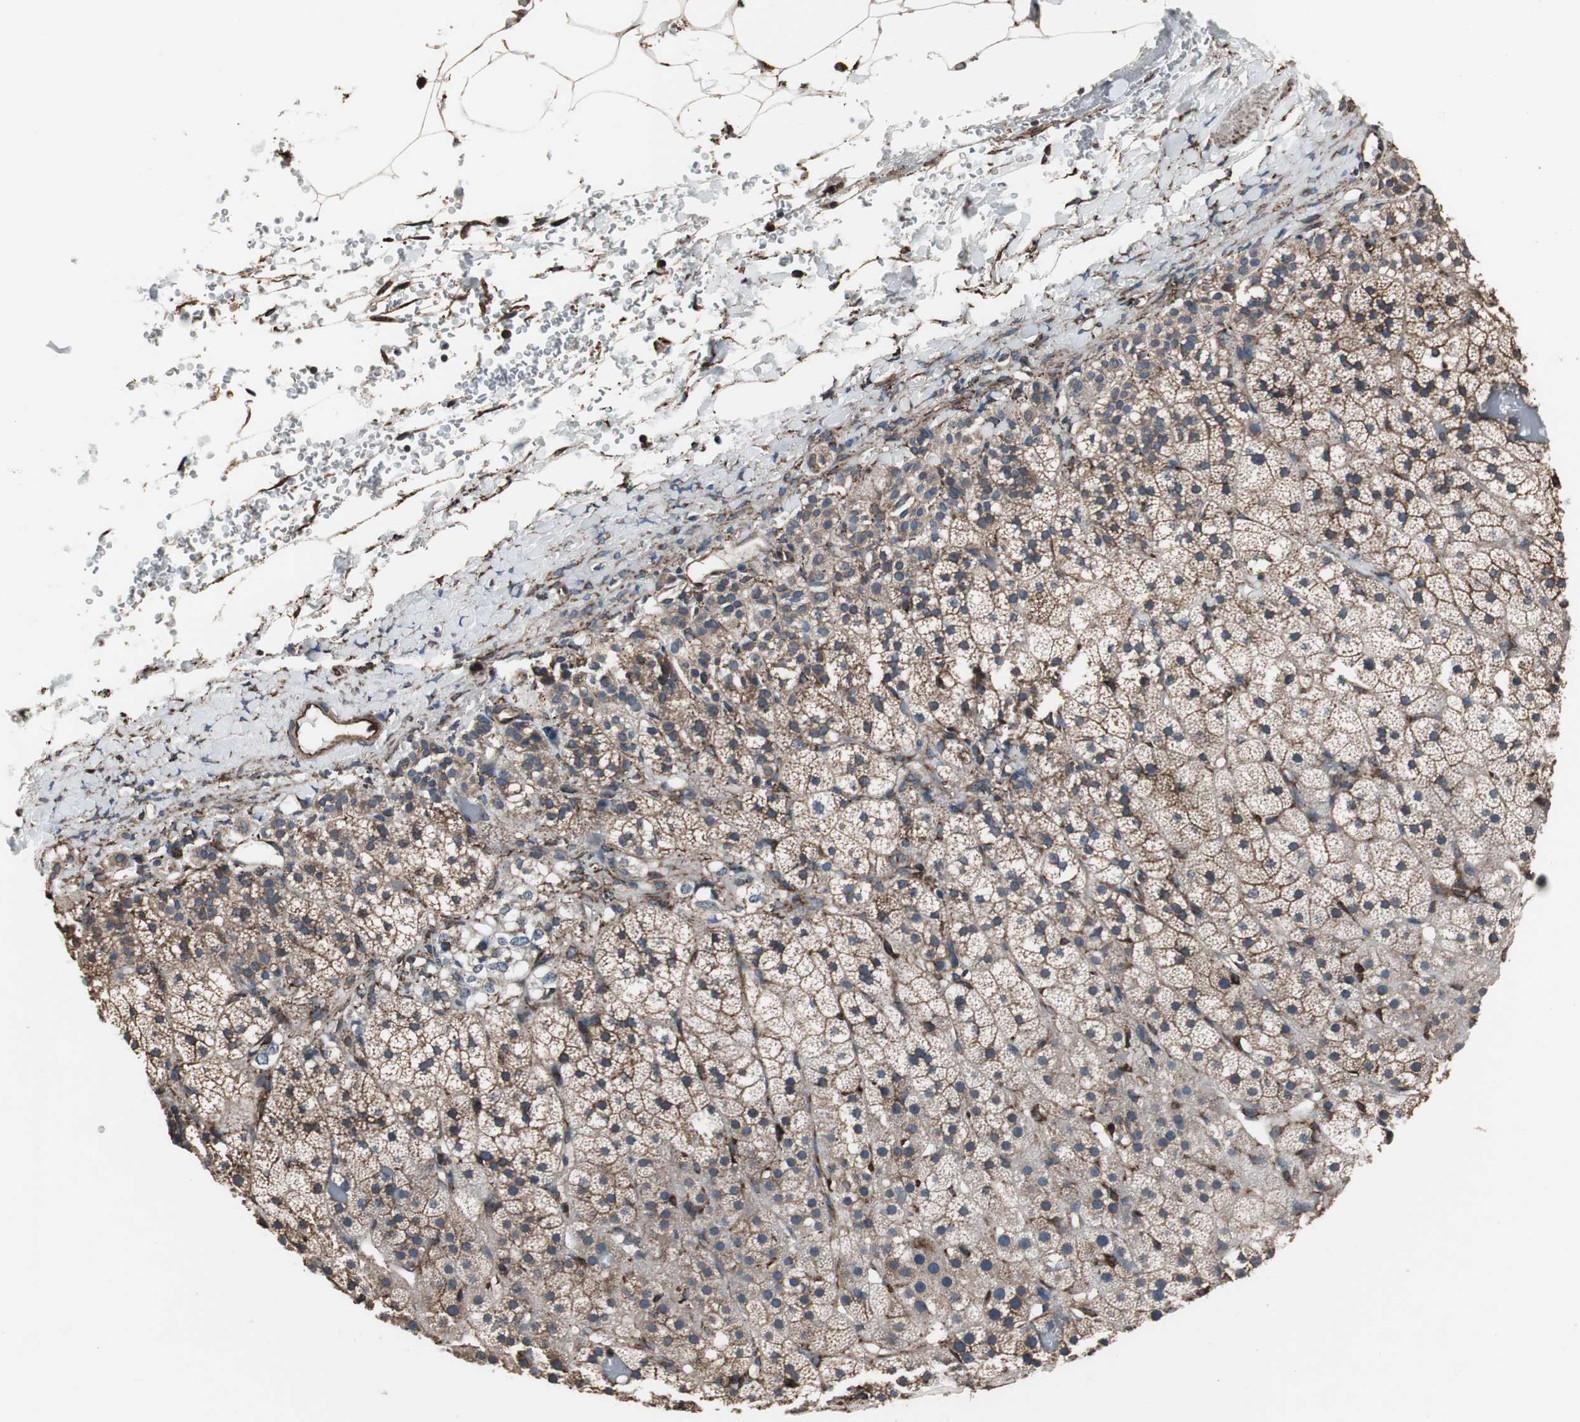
{"staining": {"intensity": "strong", "quantity": ">75%", "location": "cytoplasmic/membranous"}, "tissue": "adrenal gland", "cell_type": "Glandular cells", "image_type": "normal", "snomed": [{"axis": "morphology", "description": "Normal tissue, NOS"}, {"axis": "topography", "description": "Adrenal gland"}], "caption": "Immunohistochemical staining of normal human adrenal gland exhibits strong cytoplasmic/membranous protein staining in about >75% of glandular cells. Using DAB (brown) and hematoxylin (blue) stains, captured at high magnification using brightfield microscopy.", "gene": "CALU", "patient": {"sex": "male", "age": 35}}